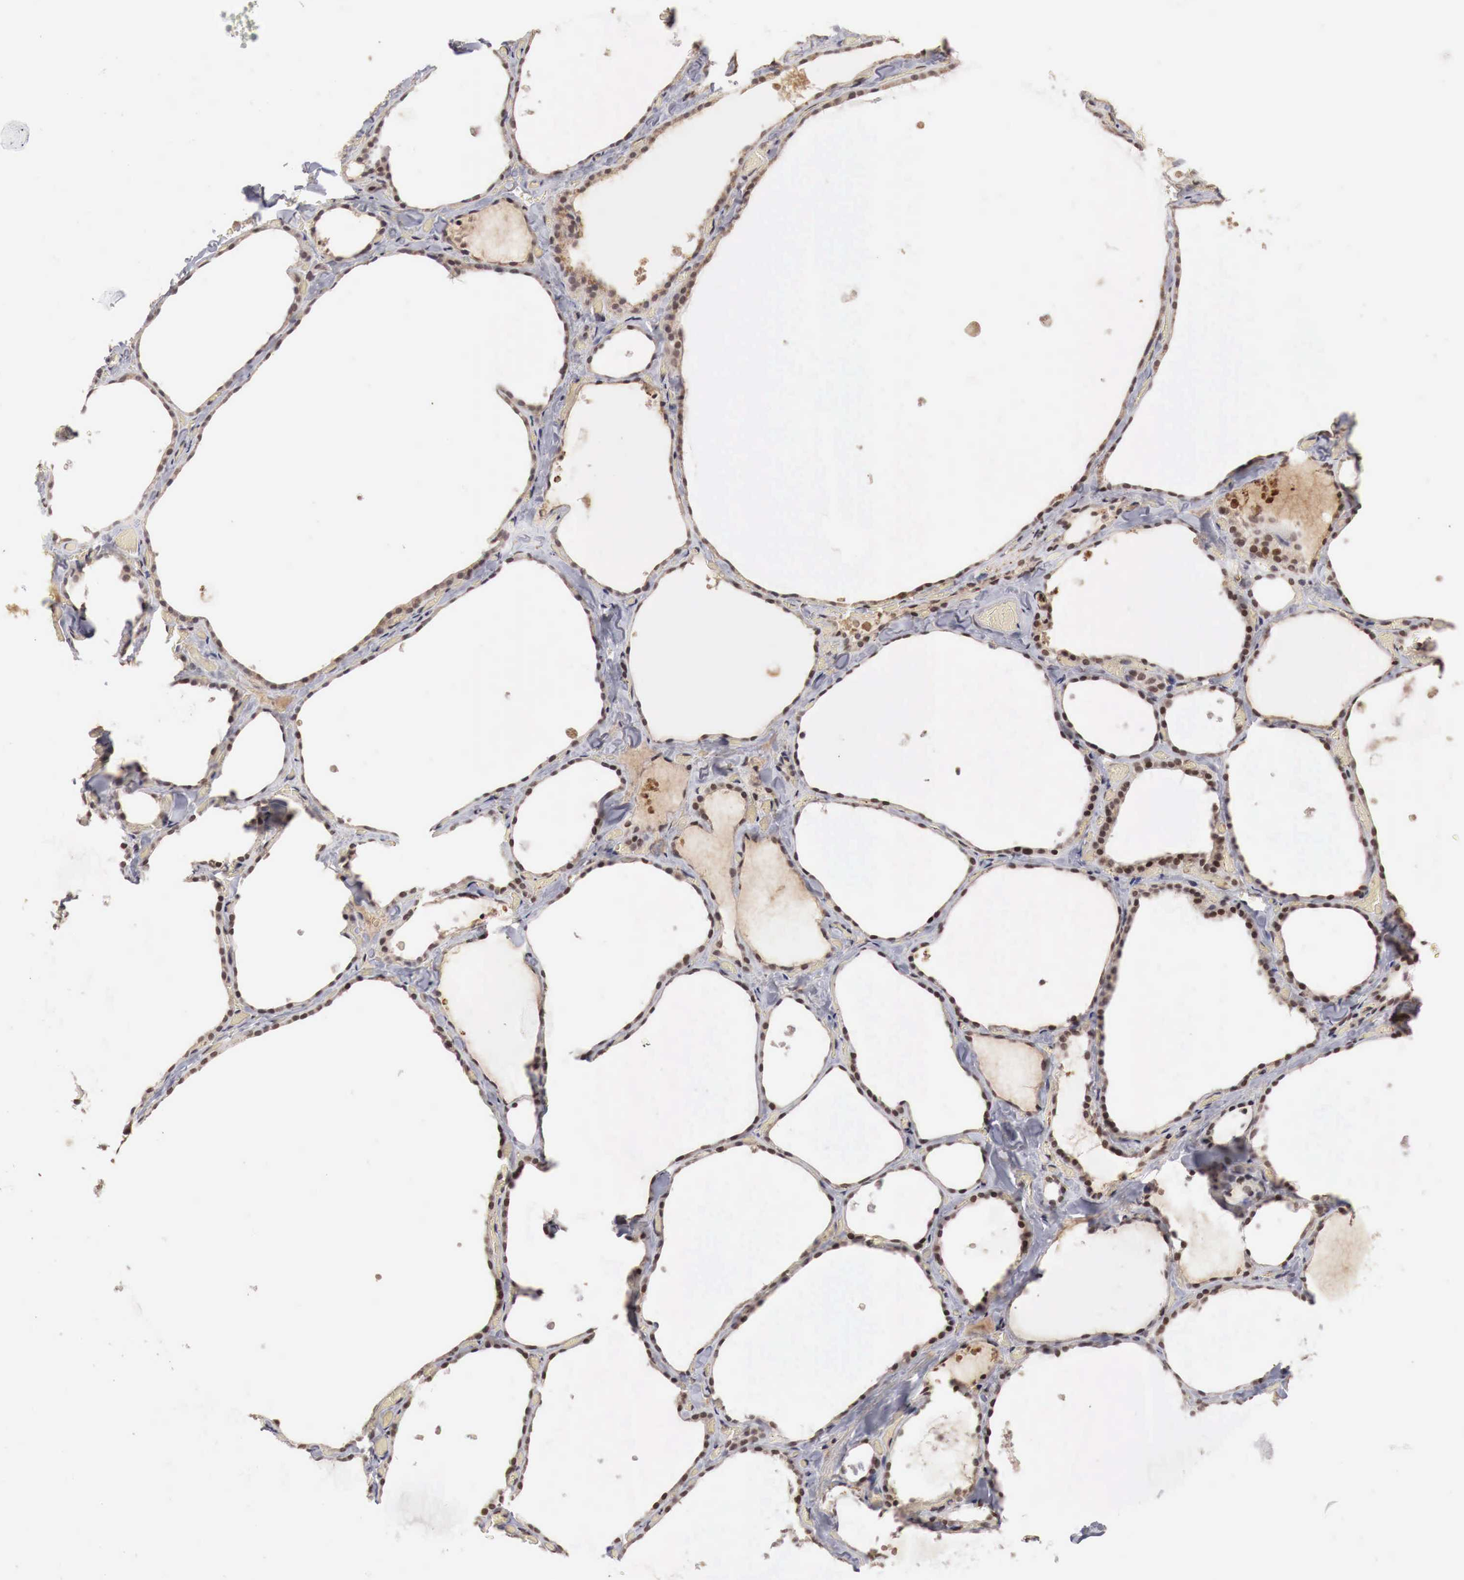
{"staining": {"intensity": "moderate", "quantity": "25%-75%", "location": "cytoplasmic/membranous,nuclear"}, "tissue": "thyroid gland", "cell_type": "Glandular cells", "image_type": "normal", "snomed": [{"axis": "morphology", "description": "Normal tissue, NOS"}, {"axis": "topography", "description": "Thyroid gland"}], "caption": "Protein analysis of normal thyroid gland reveals moderate cytoplasmic/membranous,nuclear staining in about 25%-75% of glandular cells. The staining was performed using DAB to visualize the protein expression in brown, while the nuclei were stained in blue with hematoxylin (Magnification: 20x).", "gene": "DACH2", "patient": {"sex": "male", "age": 34}}